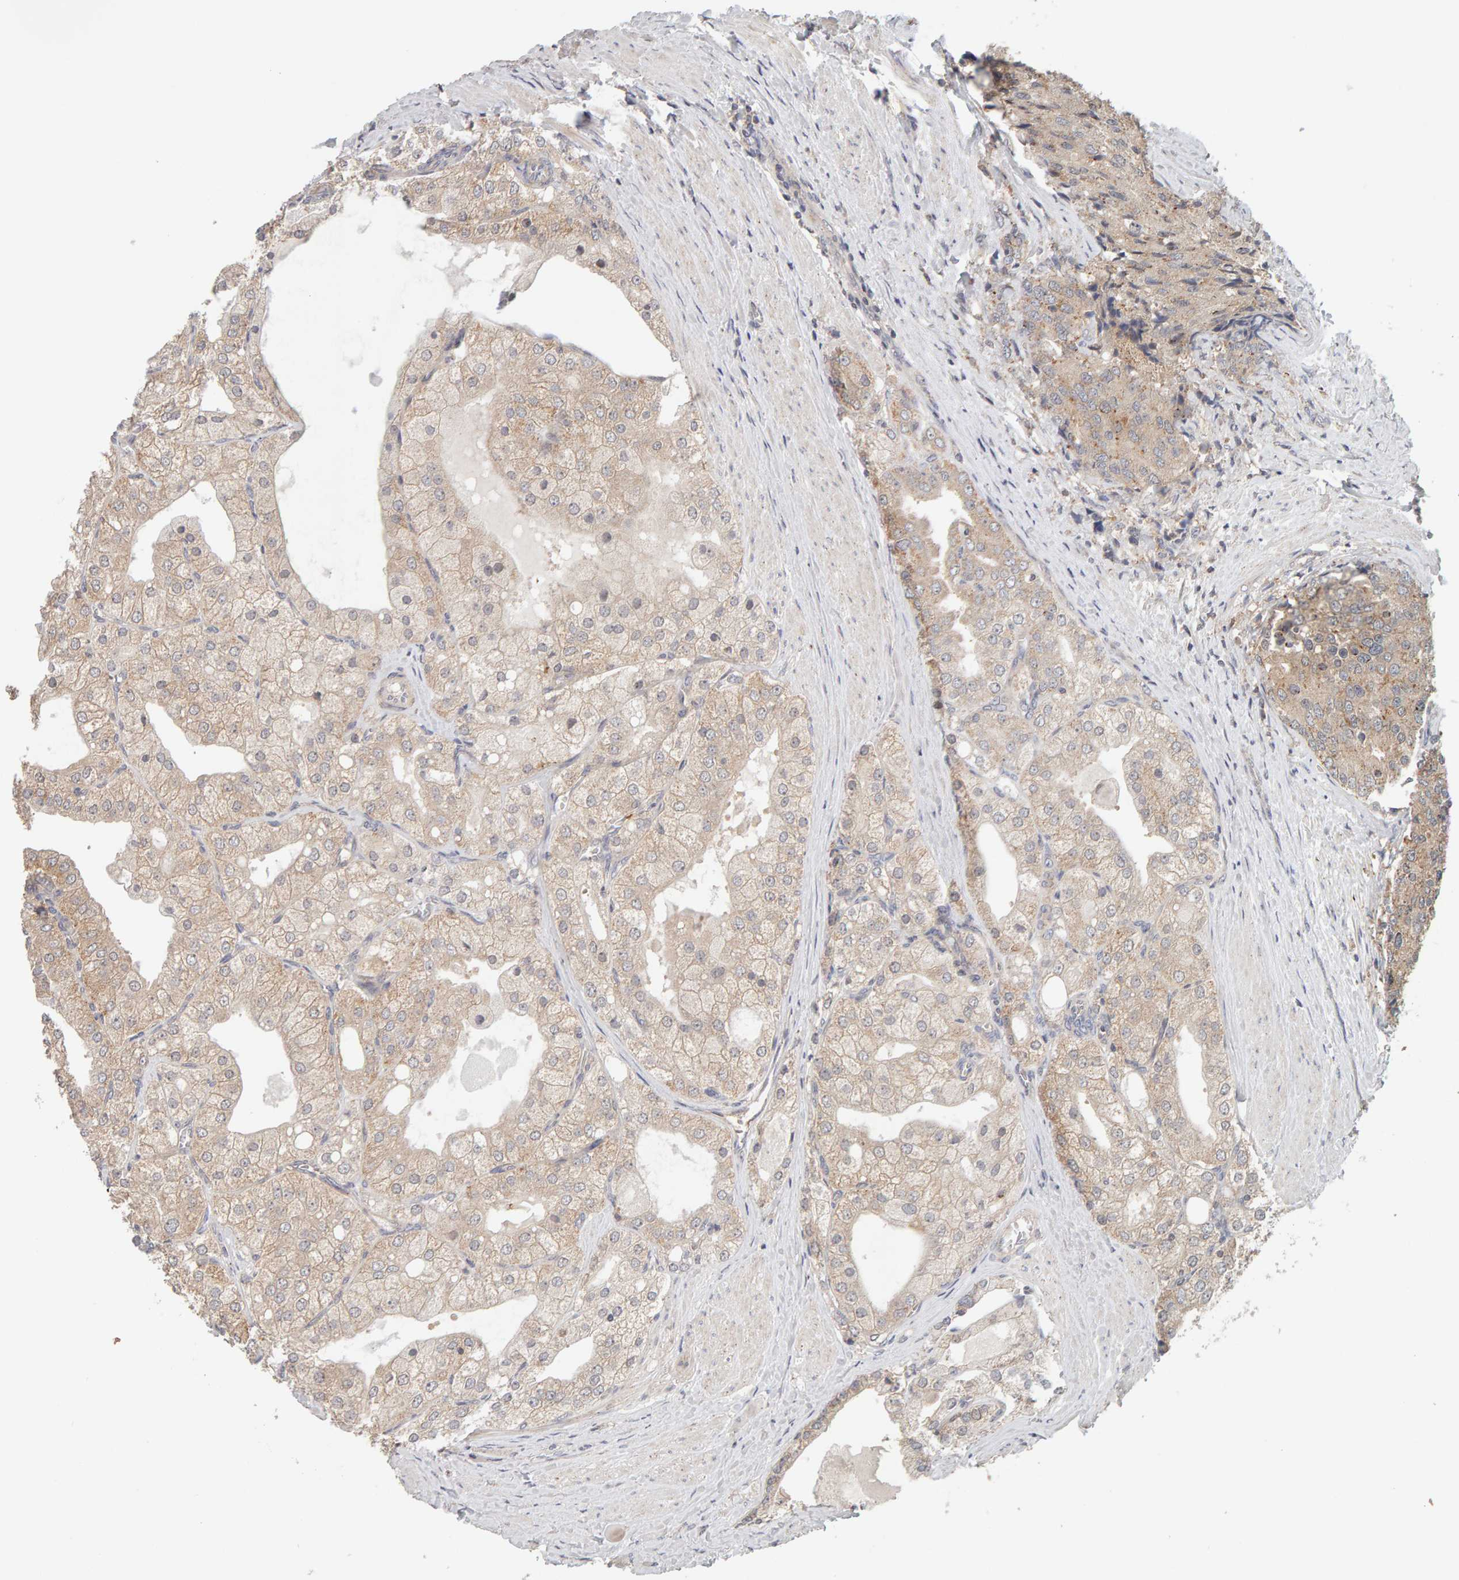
{"staining": {"intensity": "weak", "quantity": ">75%", "location": "cytoplasmic/membranous"}, "tissue": "prostate cancer", "cell_type": "Tumor cells", "image_type": "cancer", "snomed": [{"axis": "morphology", "description": "Adenocarcinoma, High grade"}, {"axis": "topography", "description": "Prostate"}], "caption": "A brown stain shows weak cytoplasmic/membranous expression of a protein in adenocarcinoma (high-grade) (prostate) tumor cells.", "gene": "DNAJC7", "patient": {"sex": "male", "age": 50}}